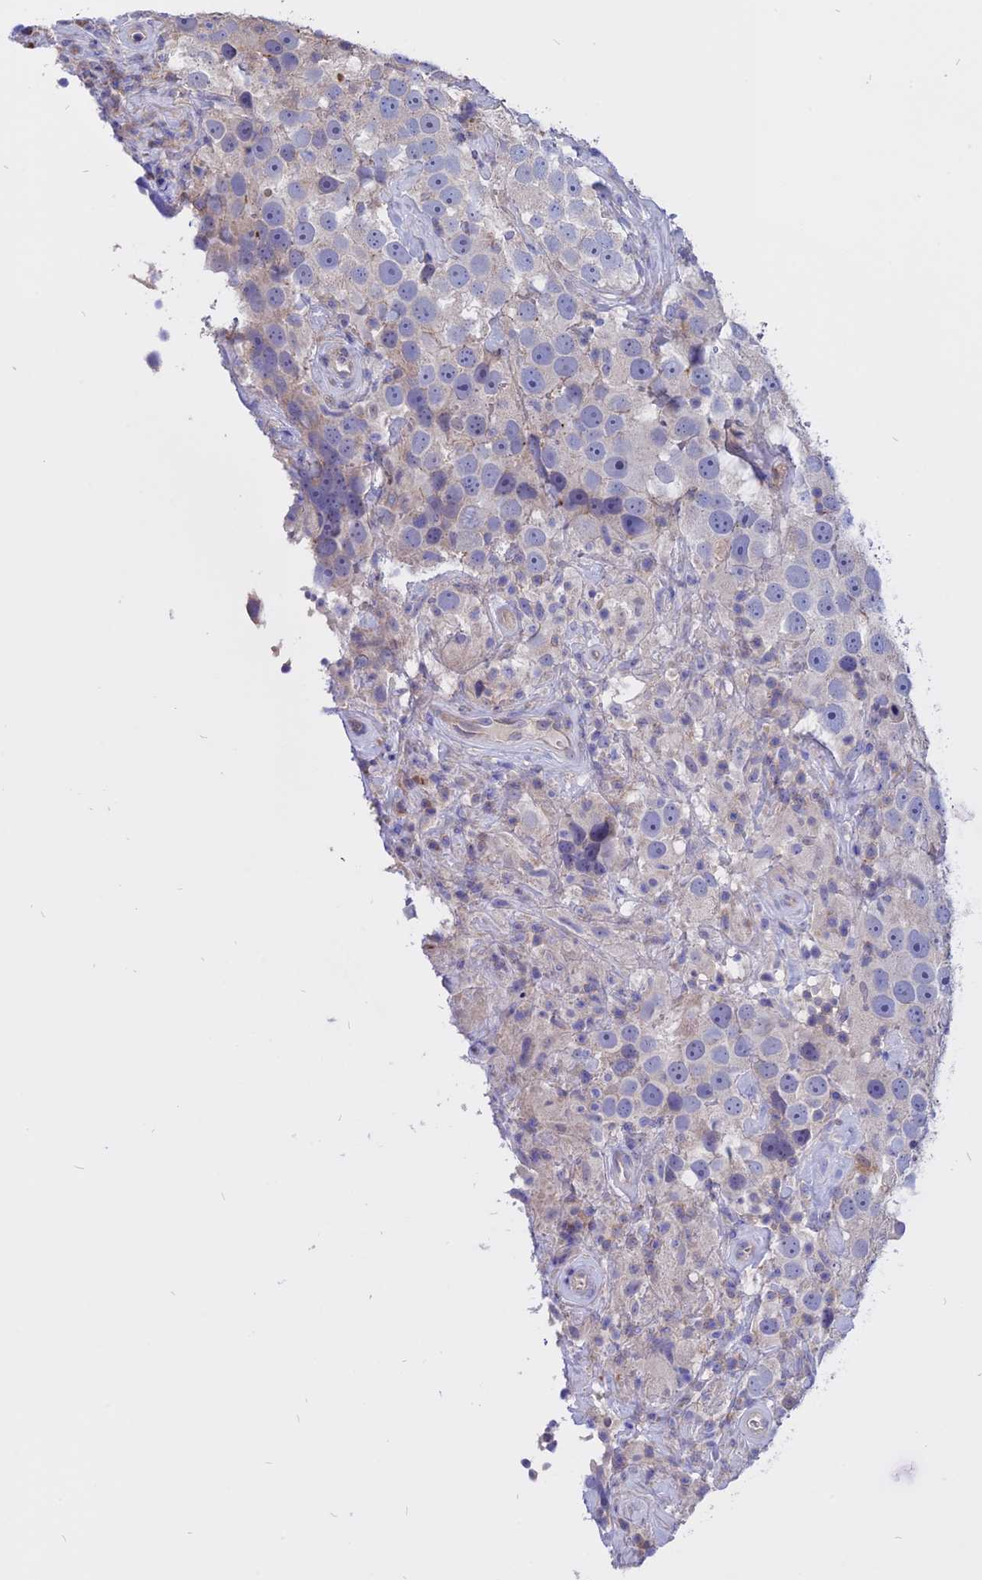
{"staining": {"intensity": "negative", "quantity": "none", "location": "none"}, "tissue": "testis cancer", "cell_type": "Tumor cells", "image_type": "cancer", "snomed": [{"axis": "morphology", "description": "Seminoma, NOS"}, {"axis": "topography", "description": "Testis"}], "caption": "A photomicrograph of testis cancer (seminoma) stained for a protein shows no brown staining in tumor cells.", "gene": "CARMIL2", "patient": {"sex": "male", "age": 49}}